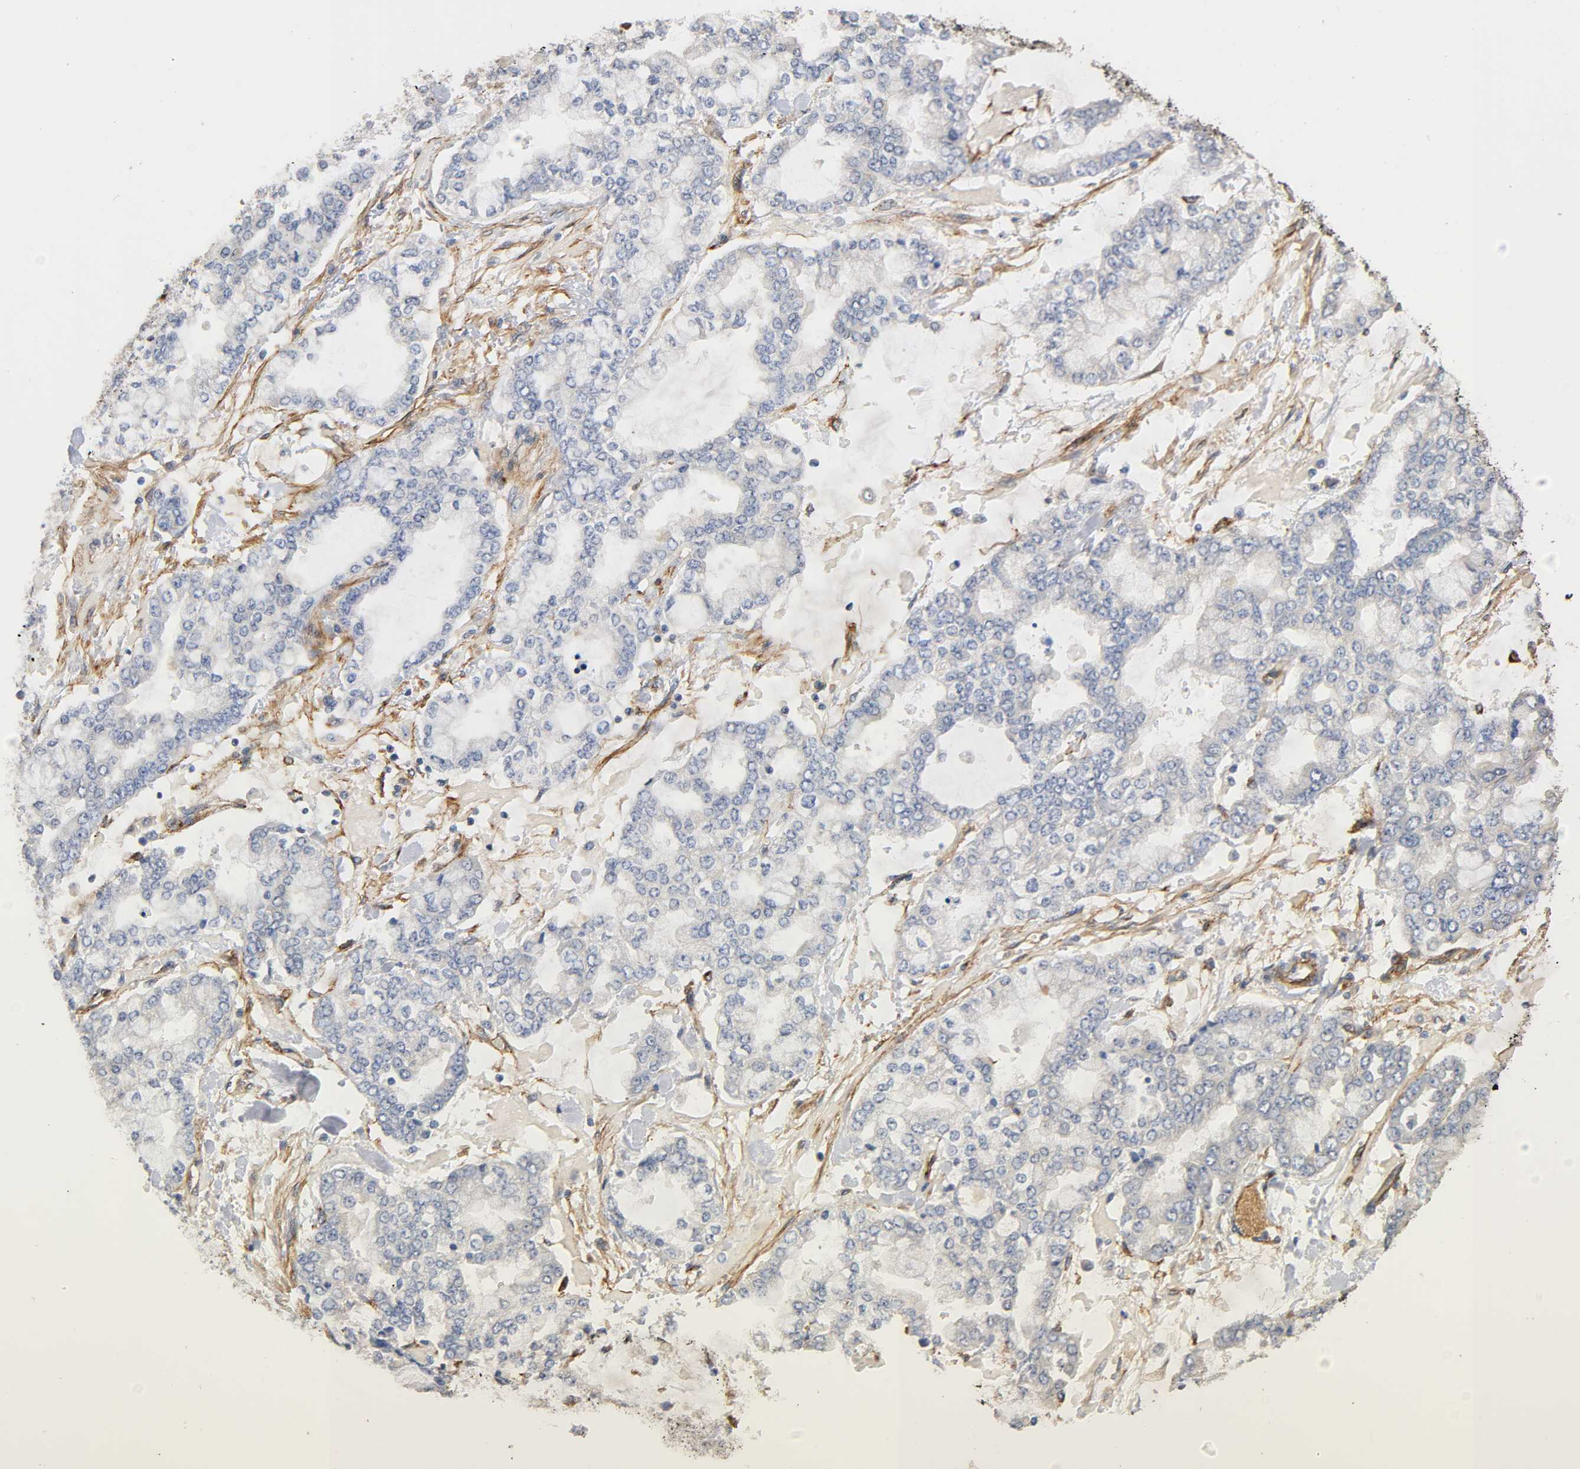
{"staining": {"intensity": "negative", "quantity": "none", "location": "none"}, "tissue": "stomach cancer", "cell_type": "Tumor cells", "image_type": "cancer", "snomed": [{"axis": "morphology", "description": "Normal tissue, NOS"}, {"axis": "morphology", "description": "Adenocarcinoma, NOS"}, {"axis": "topography", "description": "Stomach, upper"}, {"axis": "topography", "description": "Stomach"}], "caption": "Histopathology image shows no protein staining in tumor cells of adenocarcinoma (stomach) tissue.", "gene": "IFITM3", "patient": {"sex": "male", "age": 76}}